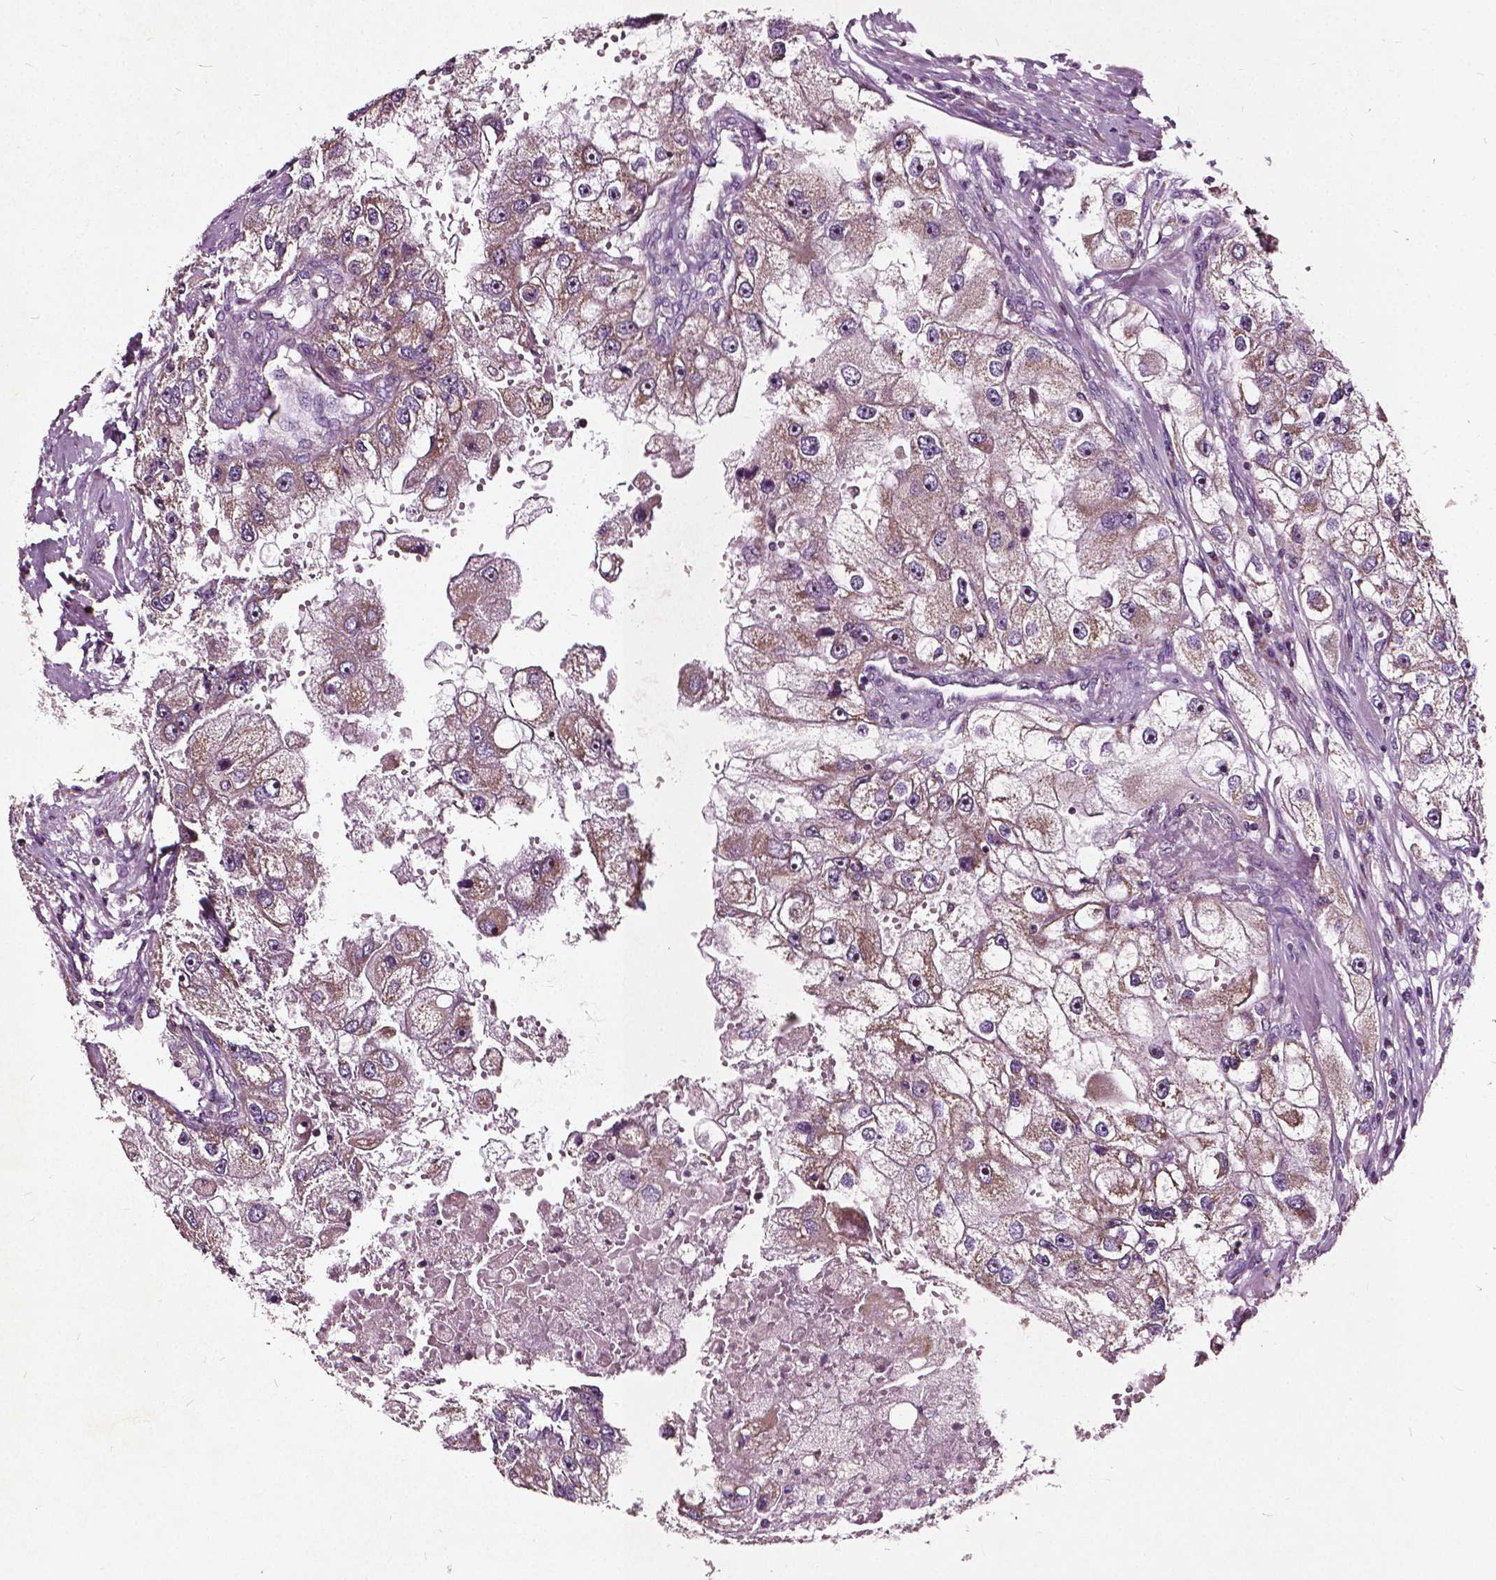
{"staining": {"intensity": "moderate", "quantity": ">75%", "location": "cytoplasmic/membranous,nuclear"}, "tissue": "renal cancer", "cell_type": "Tumor cells", "image_type": "cancer", "snomed": [{"axis": "morphology", "description": "Adenocarcinoma, NOS"}, {"axis": "topography", "description": "Kidney"}], "caption": "An IHC photomicrograph of neoplastic tissue is shown. Protein staining in brown highlights moderate cytoplasmic/membranous and nuclear positivity in adenocarcinoma (renal) within tumor cells.", "gene": "ODF3L2", "patient": {"sex": "male", "age": 63}}